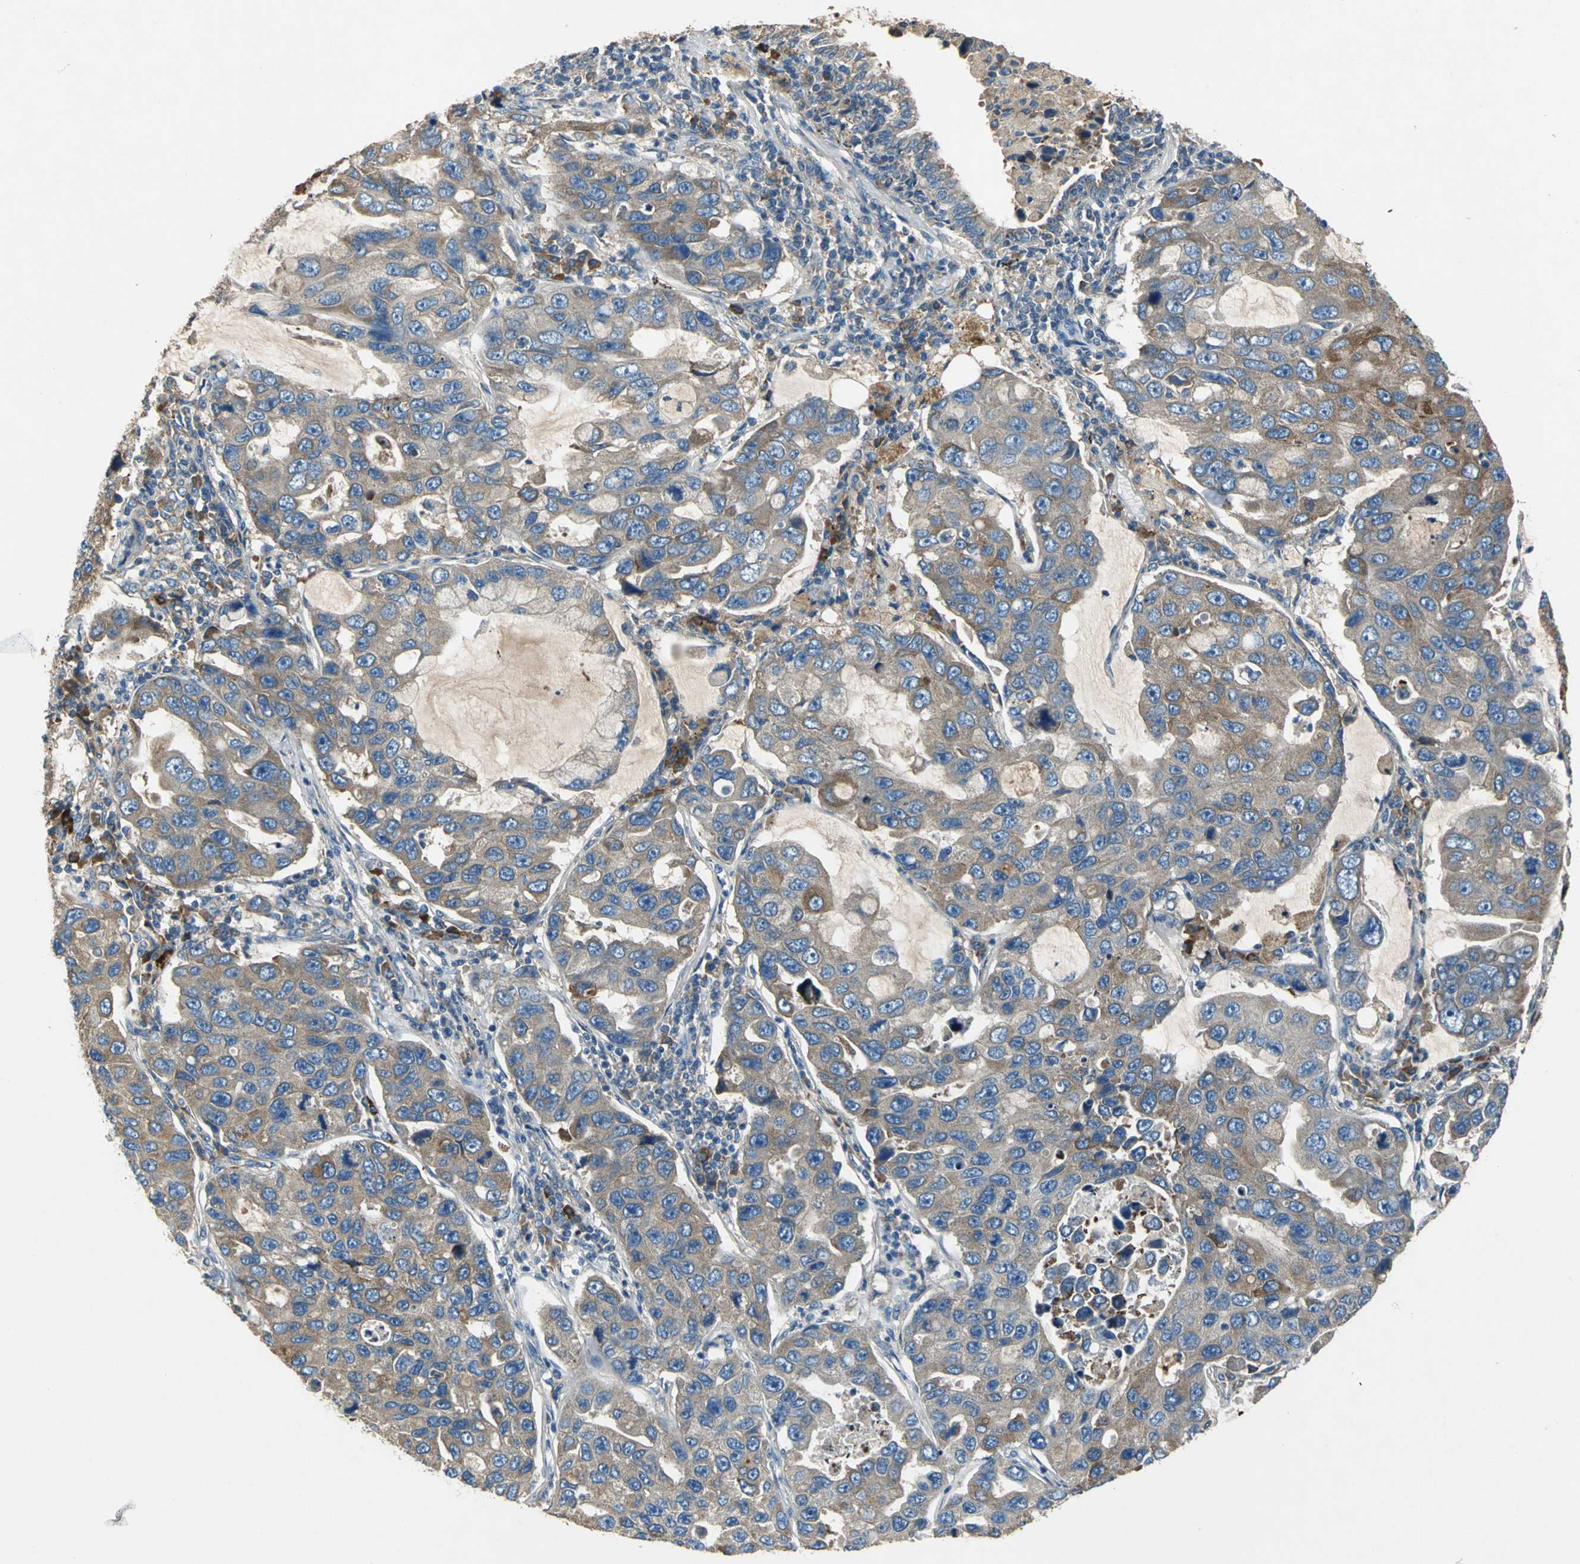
{"staining": {"intensity": "moderate", "quantity": ">75%", "location": "cytoplasmic/membranous"}, "tissue": "lung cancer", "cell_type": "Tumor cells", "image_type": "cancer", "snomed": [{"axis": "morphology", "description": "Adenocarcinoma, NOS"}, {"axis": "topography", "description": "Lung"}], "caption": "The immunohistochemical stain highlights moderate cytoplasmic/membranous staining in tumor cells of lung adenocarcinoma tissue.", "gene": "HEPH", "patient": {"sex": "male", "age": 64}}